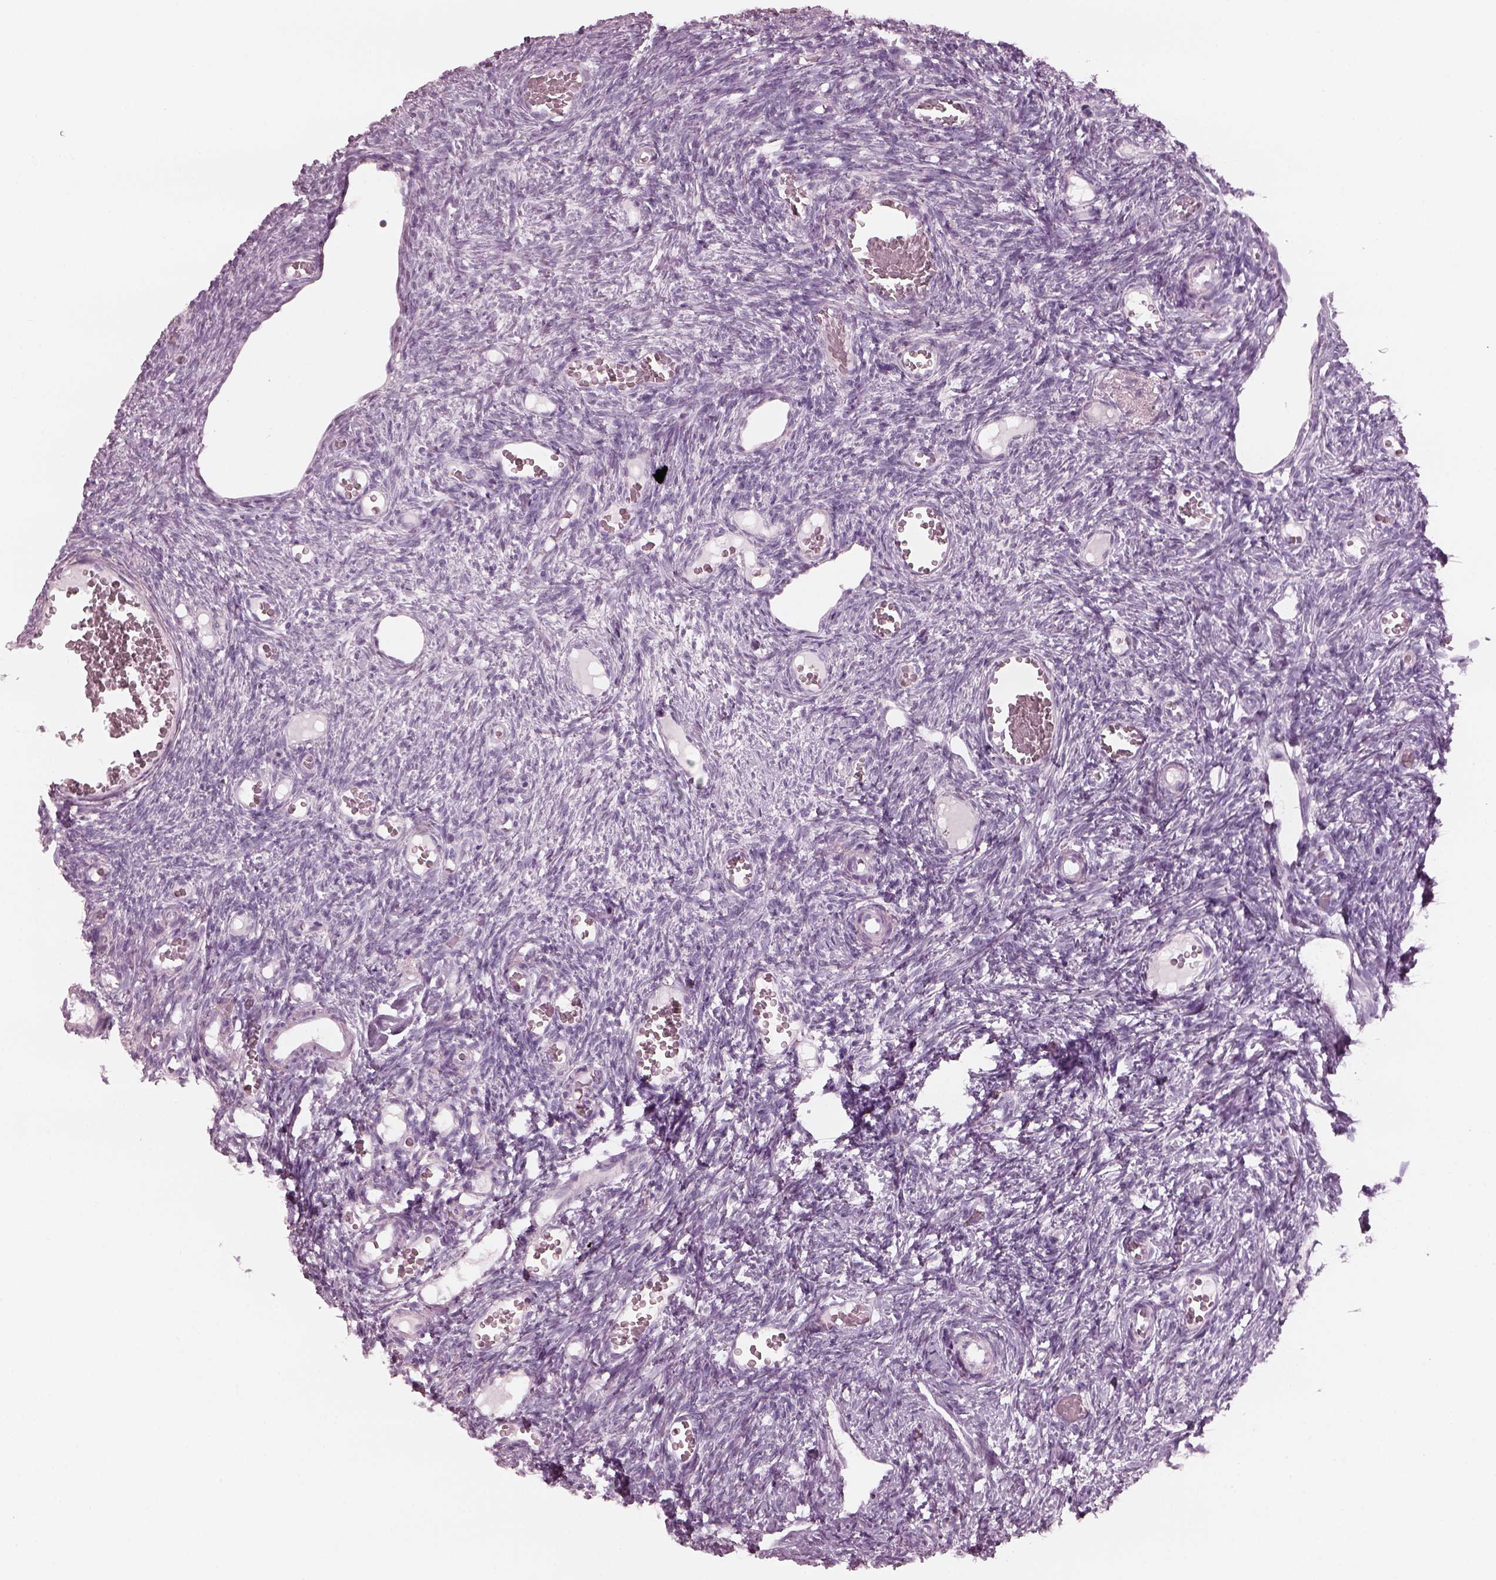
{"staining": {"intensity": "negative", "quantity": "none", "location": "none"}, "tissue": "ovary", "cell_type": "Ovarian stroma cells", "image_type": "normal", "snomed": [{"axis": "morphology", "description": "Normal tissue, NOS"}, {"axis": "topography", "description": "Ovary"}], "caption": "The image demonstrates no significant expression in ovarian stroma cells of ovary.", "gene": "C2orf81", "patient": {"sex": "female", "age": 39}}